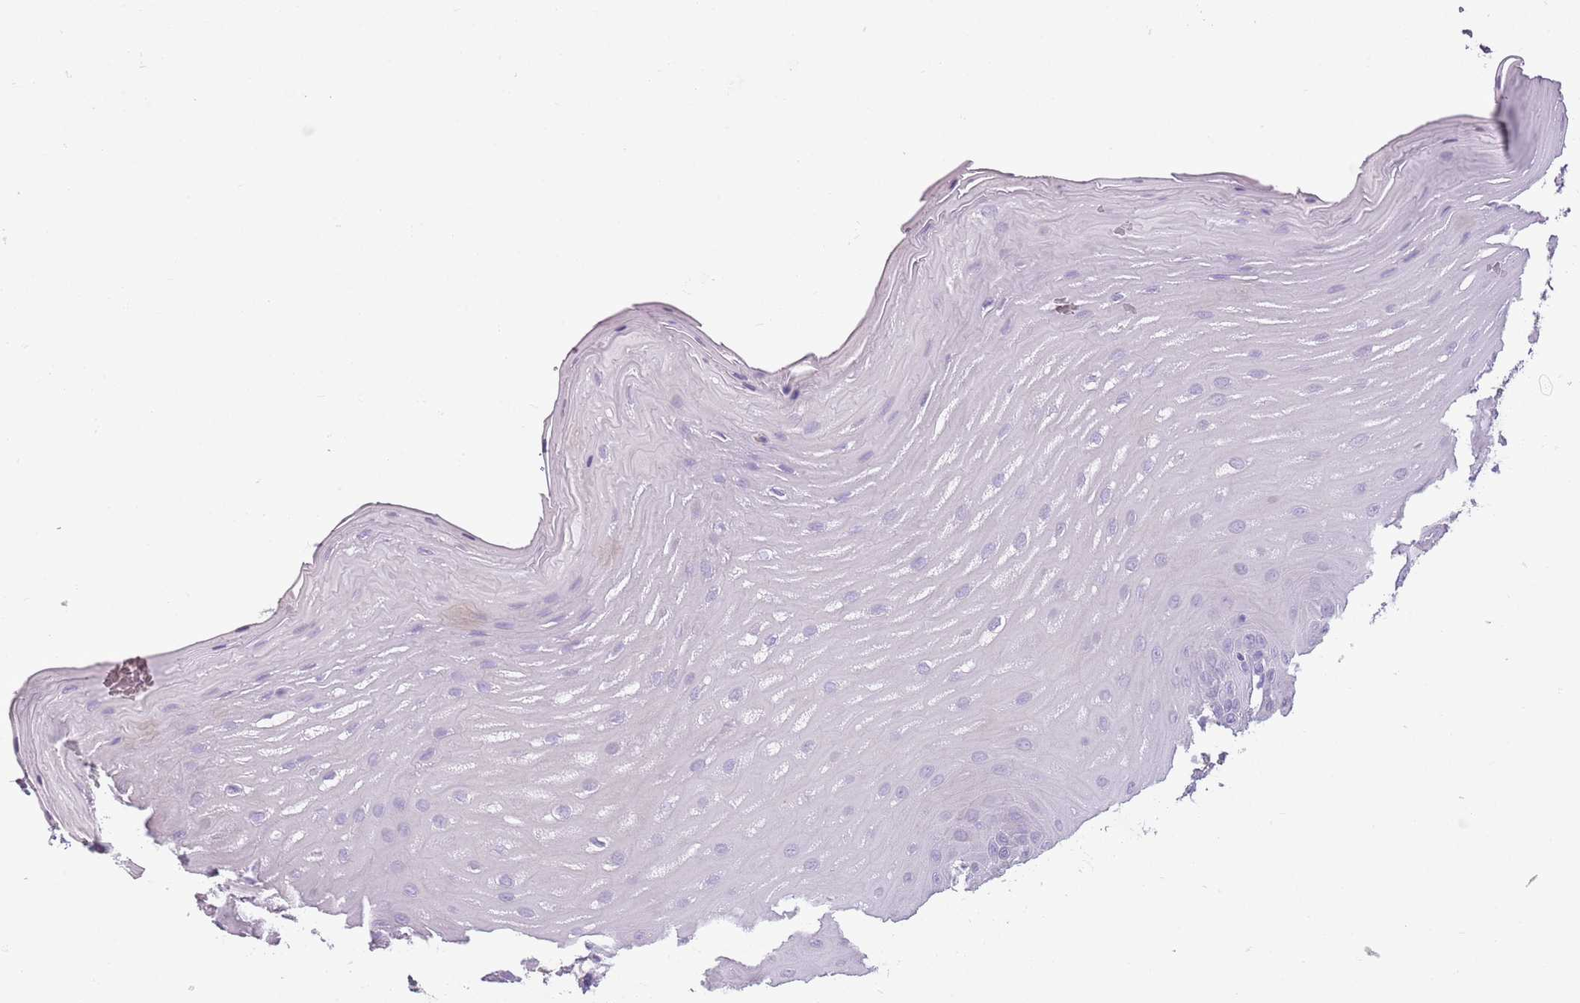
{"staining": {"intensity": "negative", "quantity": "none", "location": "none"}, "tissue": "oral mucosa", "cell_type": "Squamous epithelial cells", "image_type": "normal", "snomed": [{"axis": "morphology", "description": "Normal tissue, NOS"}, {"axis": "topography", "description": "Oral tissue"}], "caption": "A high-resolution photomicrograph shows immunohistochemistry (IHC) staining of benign oral mucosa, which displays no significant positivity in squamous epithelial cells.", "gene": "CELF6", "patient": {"sex": "female", "age": 39}}